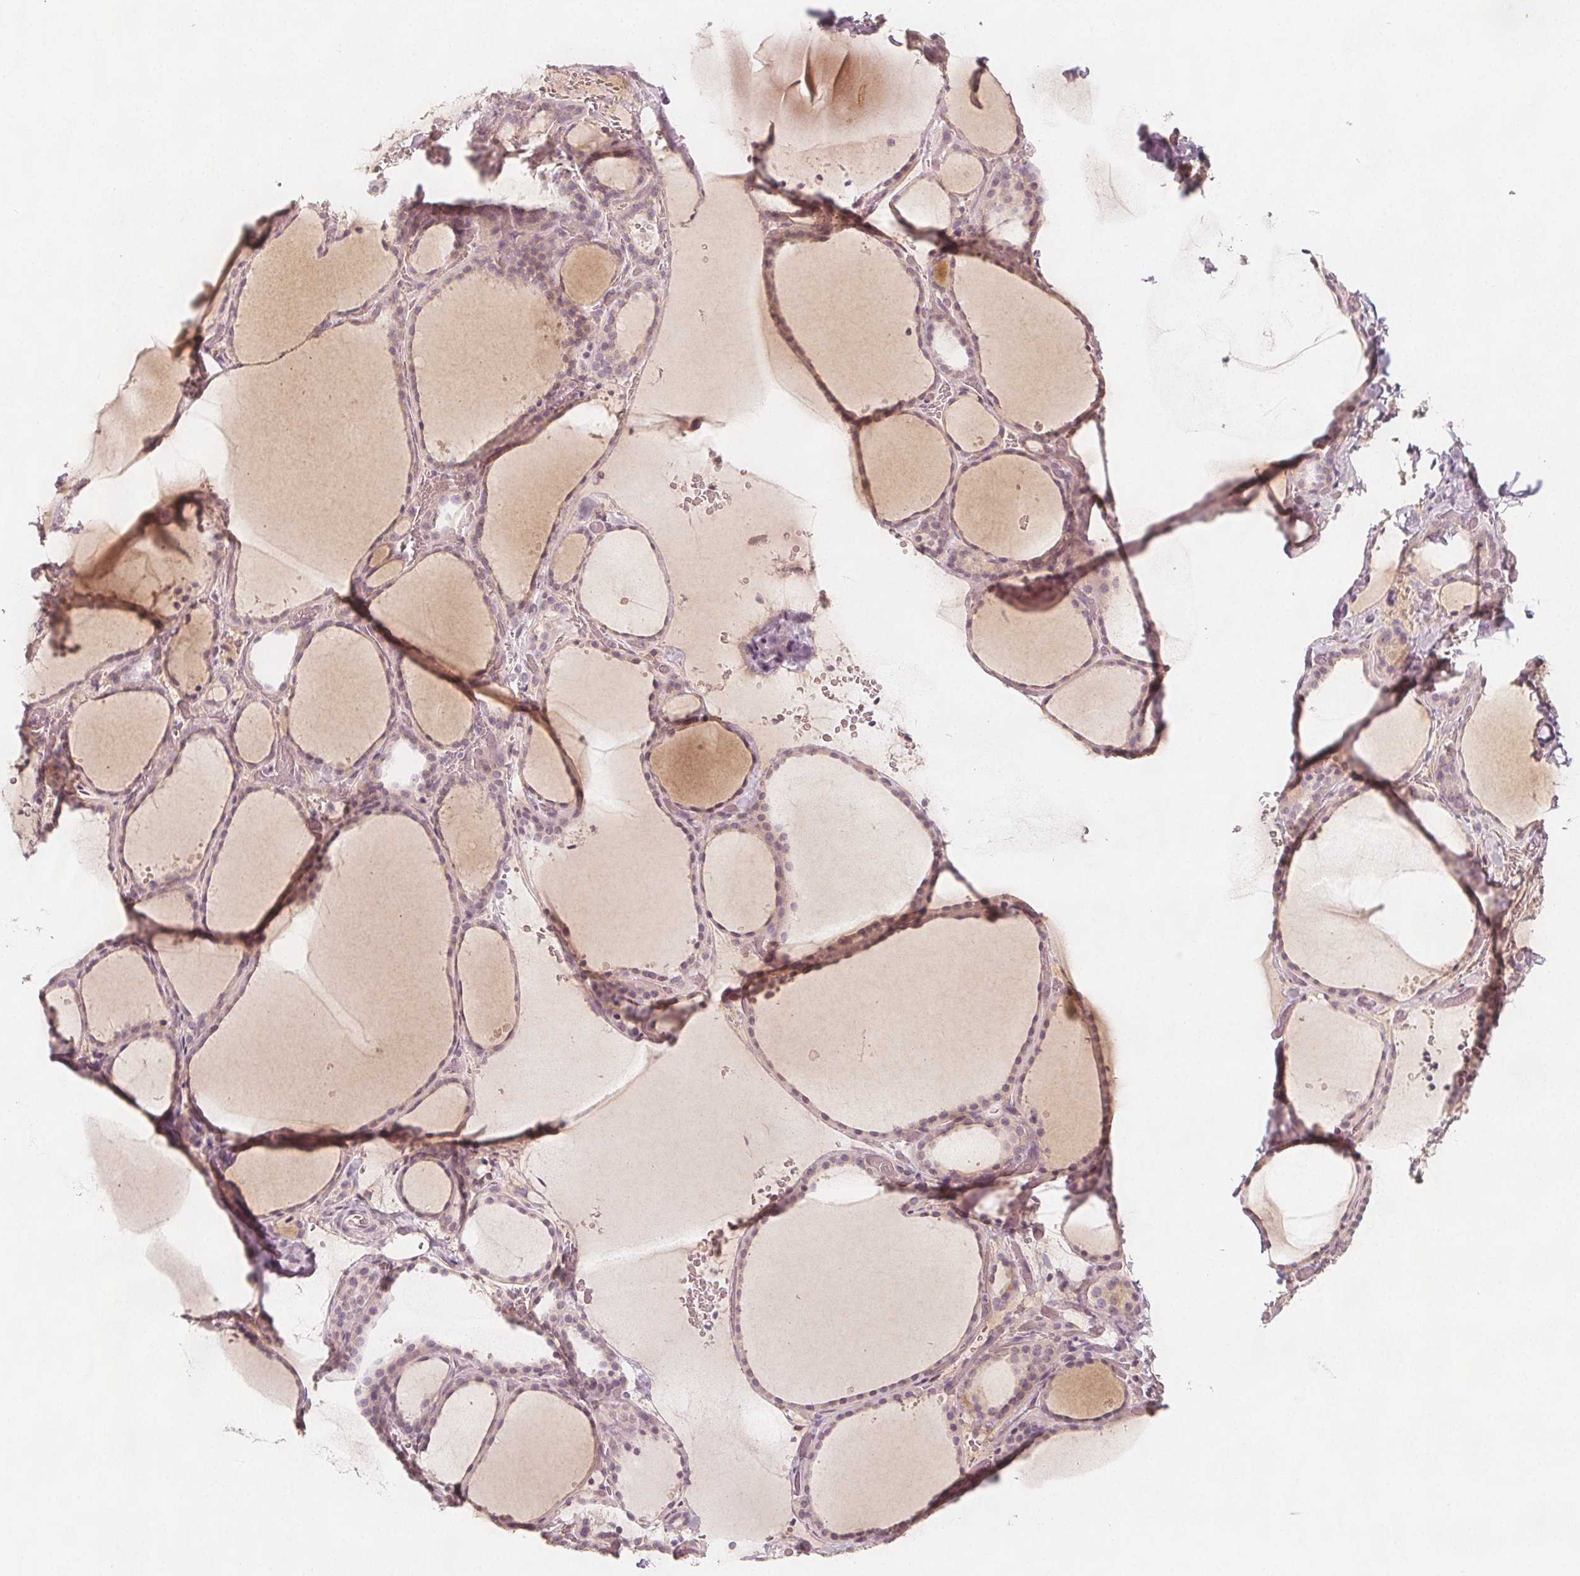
{"staining": {"intensity": "weak", "quantity": "<25%", "location": "cytoplasmic/membranous,nuclear"}, "tissue": "thyroid gland", "cell_type": "Glandular cells", "image_type": "normal", "snomed": [{"axis": "morphology", "description": "Normal tissue, NOS"}, {"axis": "topography", "description": "Thyroid gland"}], "caption": "A high-resolution photomicrograph shows immunohistochemistry staining of normal thyroid gland, which shows no significant expression in glandular cells. (Stains: DAB (3,3'-diaminobenzidine) IHC with hematoxylin counter stain, Microscopy: brightfield microscopy at high magnification).", "gene": "C1orf167", "patient": {"sex": "female", "age": 36}}